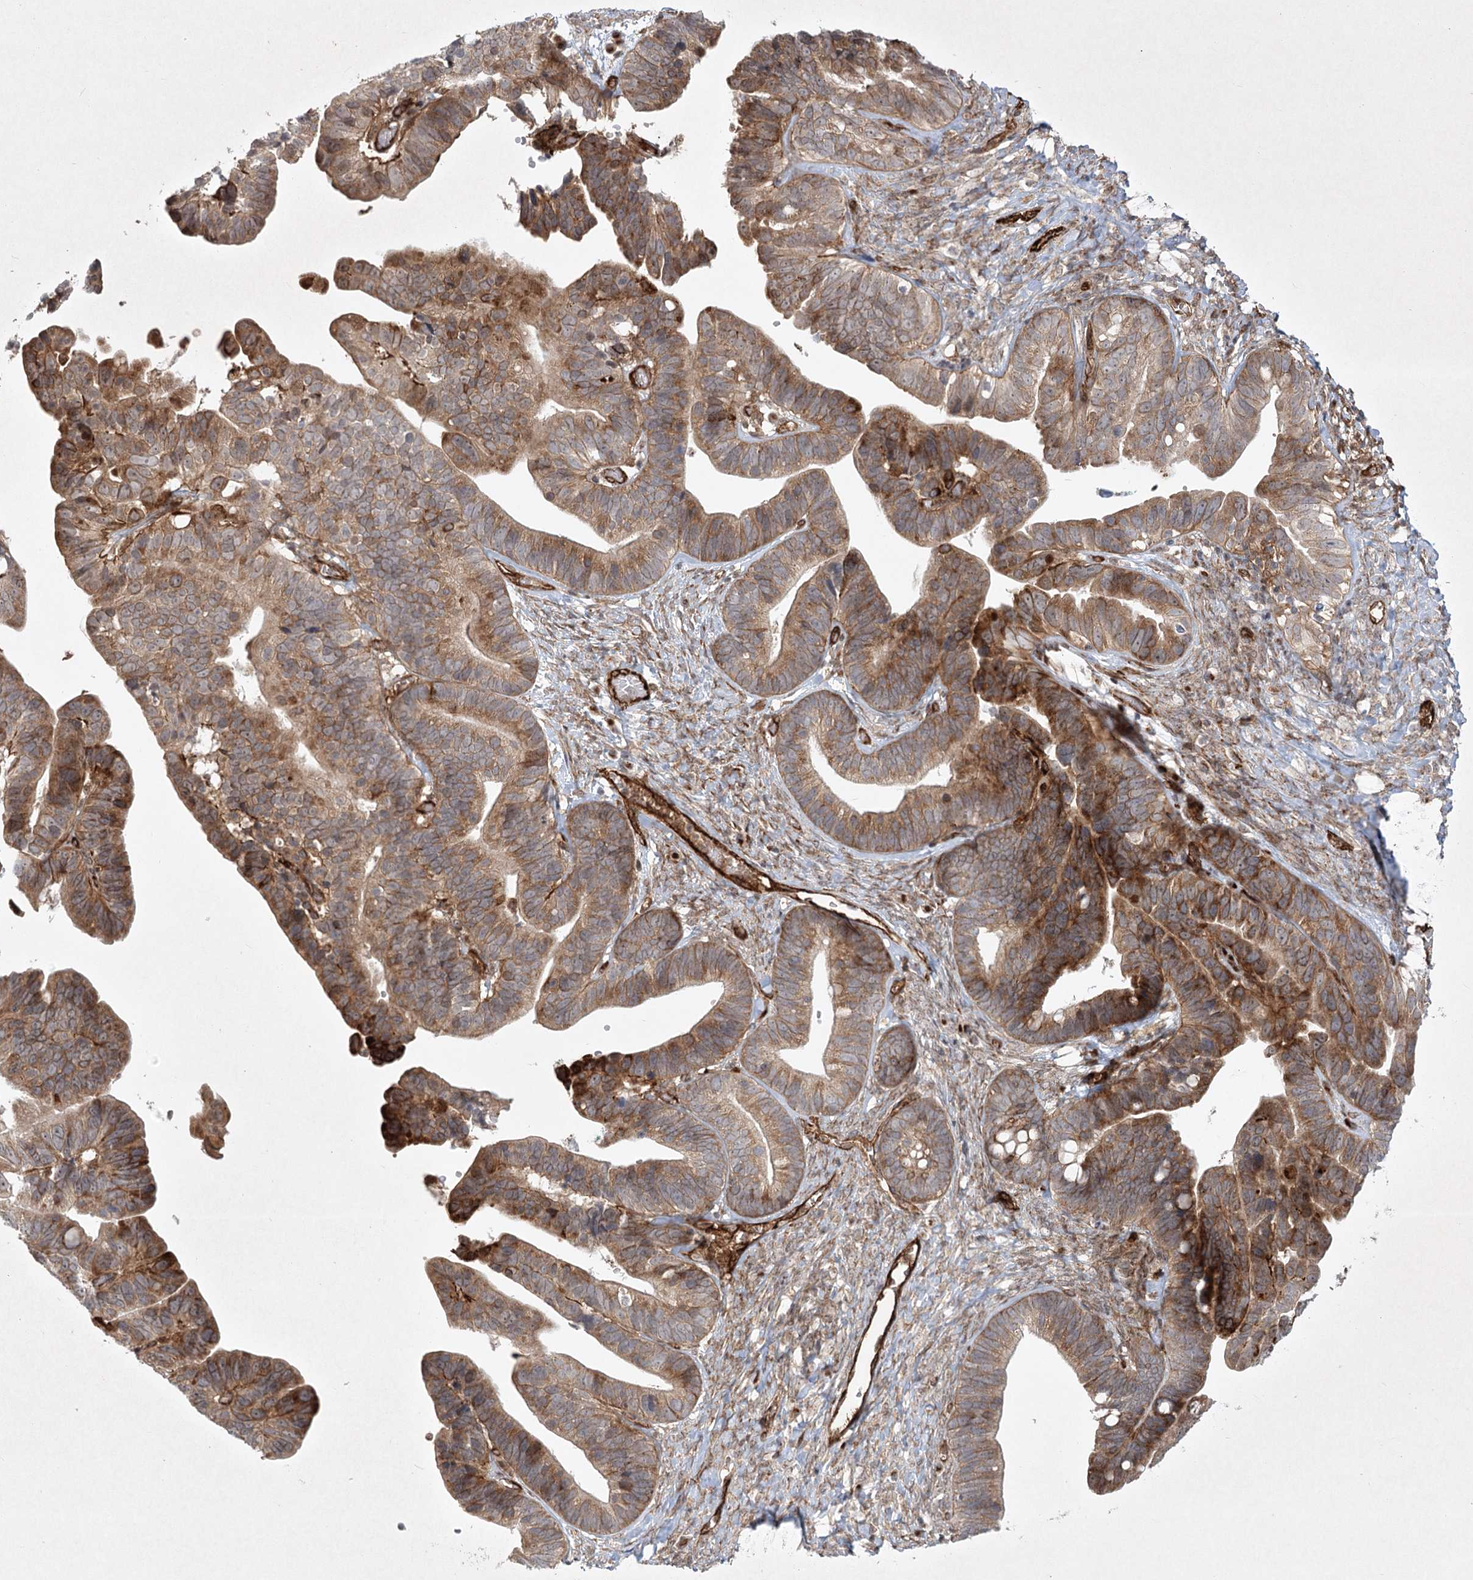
{"staining": {"intensity": "moderate", "quantity": "25%-75%", "location": "cytoplasmic/membranous"}, "tissue": "ovarian cancer", "cell_type": "Tumor cells", "image_type": "cancer", "snomed": [{"axis": "morphology", "description": "Cystadenocarcinoma, serous, NOS"}, {"axis": "topography", "description": "Ovary"}], "caption": "Human serous cystadenocarcinoma (ovarian) stained with a protein marker exhibits moderate staining in tumor cells.", "gene": "ARHGAP31", "patient": {"sex": "female", "age": 56}}